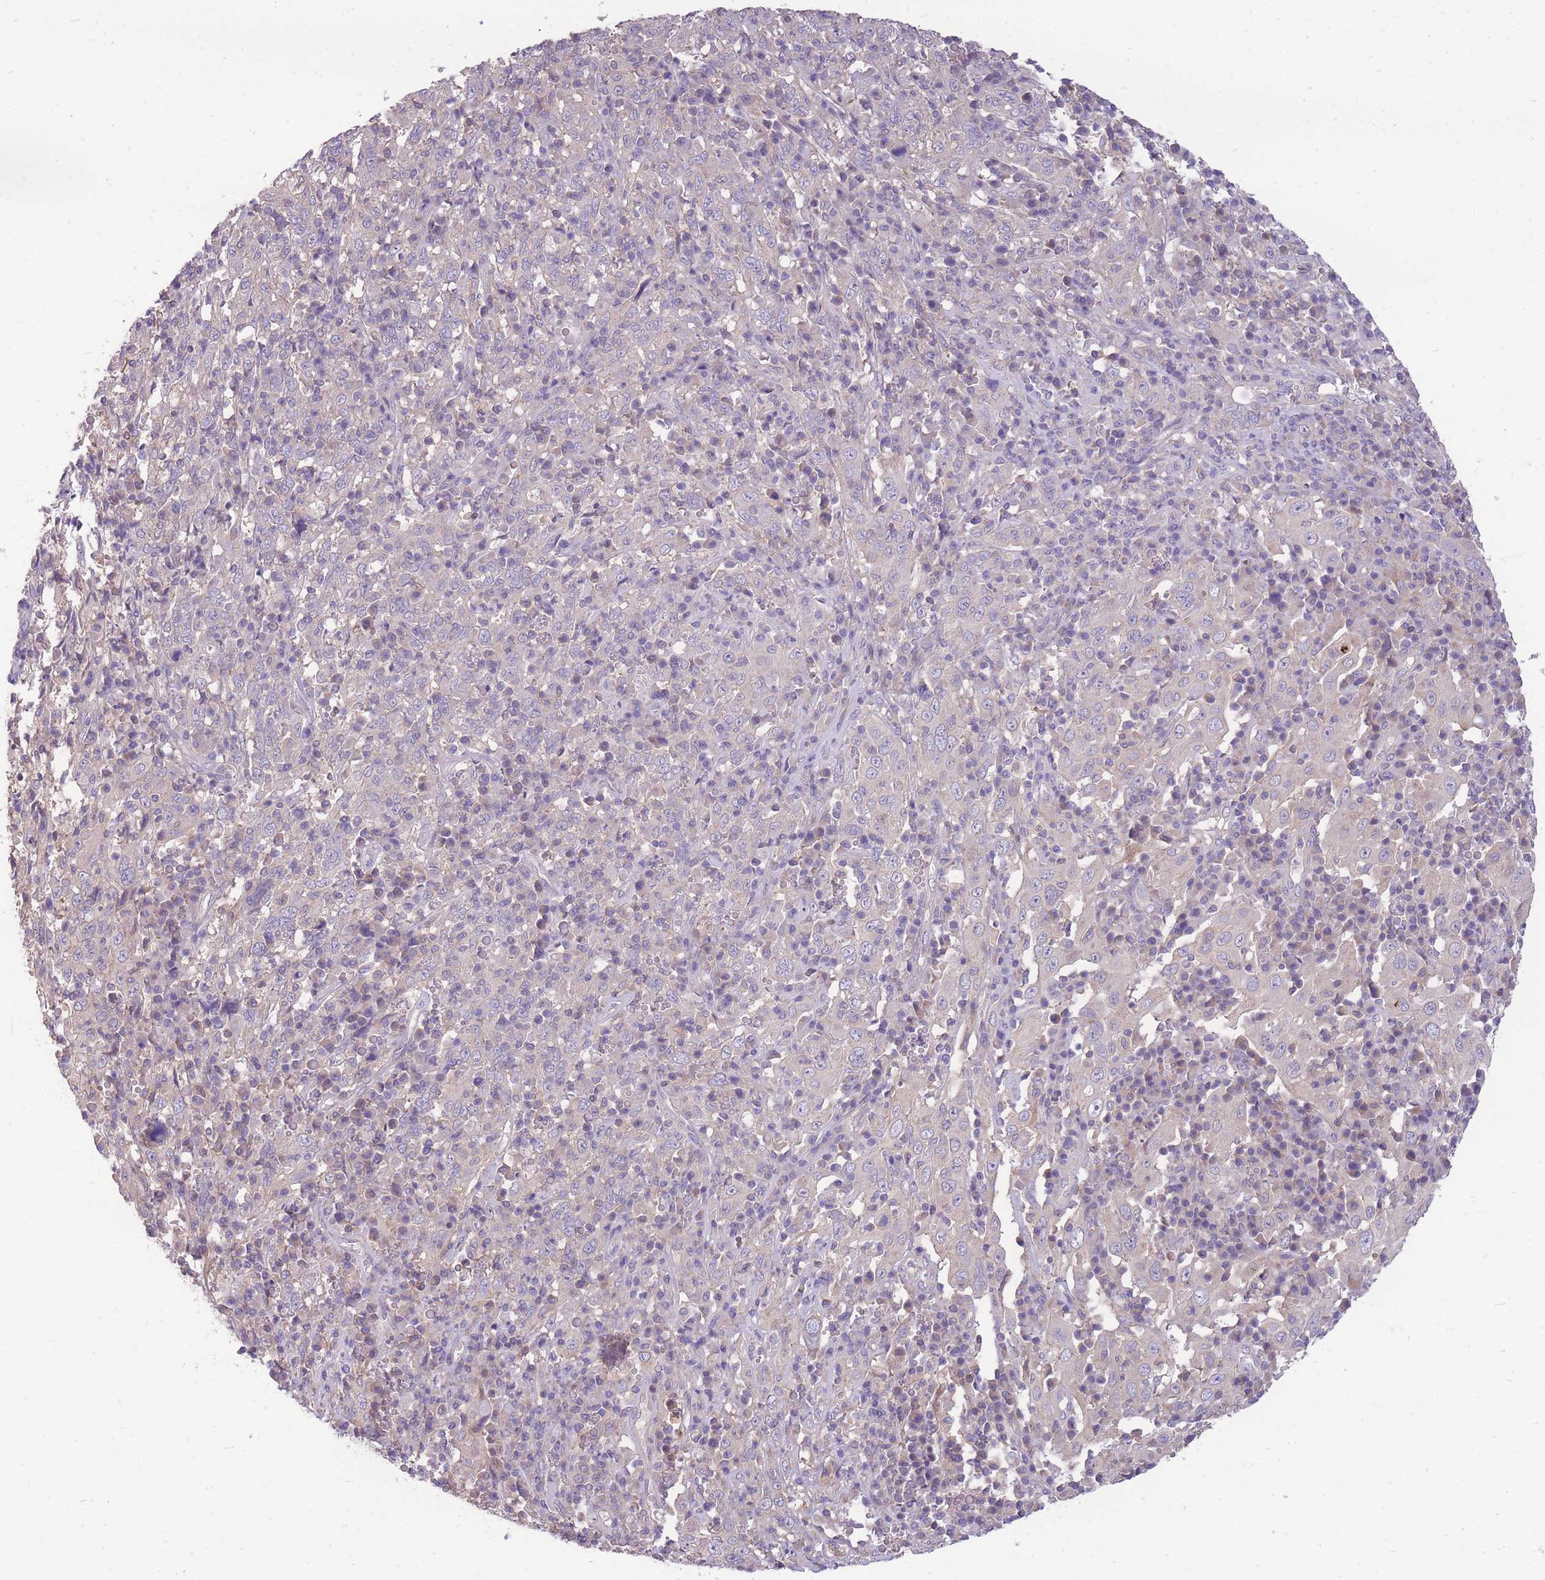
{"staining": {"intensity": "negative", "quantity": "none", "location": "none"}, "tissue": "cervical cancer", "cell_type": "Tumor cells", "image_type": "cancer", "snomed": [{"axis": "morphology", "description": "Squamous cell carcinoma, NOS"}, {"axis": "topography", "description": "Cervix"}], "caption": "DAB (3,3'-diaminobenzidine) immunohistochemical staining of human cervical squamous cell carcinoma displays no significant expression in tumor cells.", "gene": "OR5T1", "patient": {"sex": "female", "age": 46}}